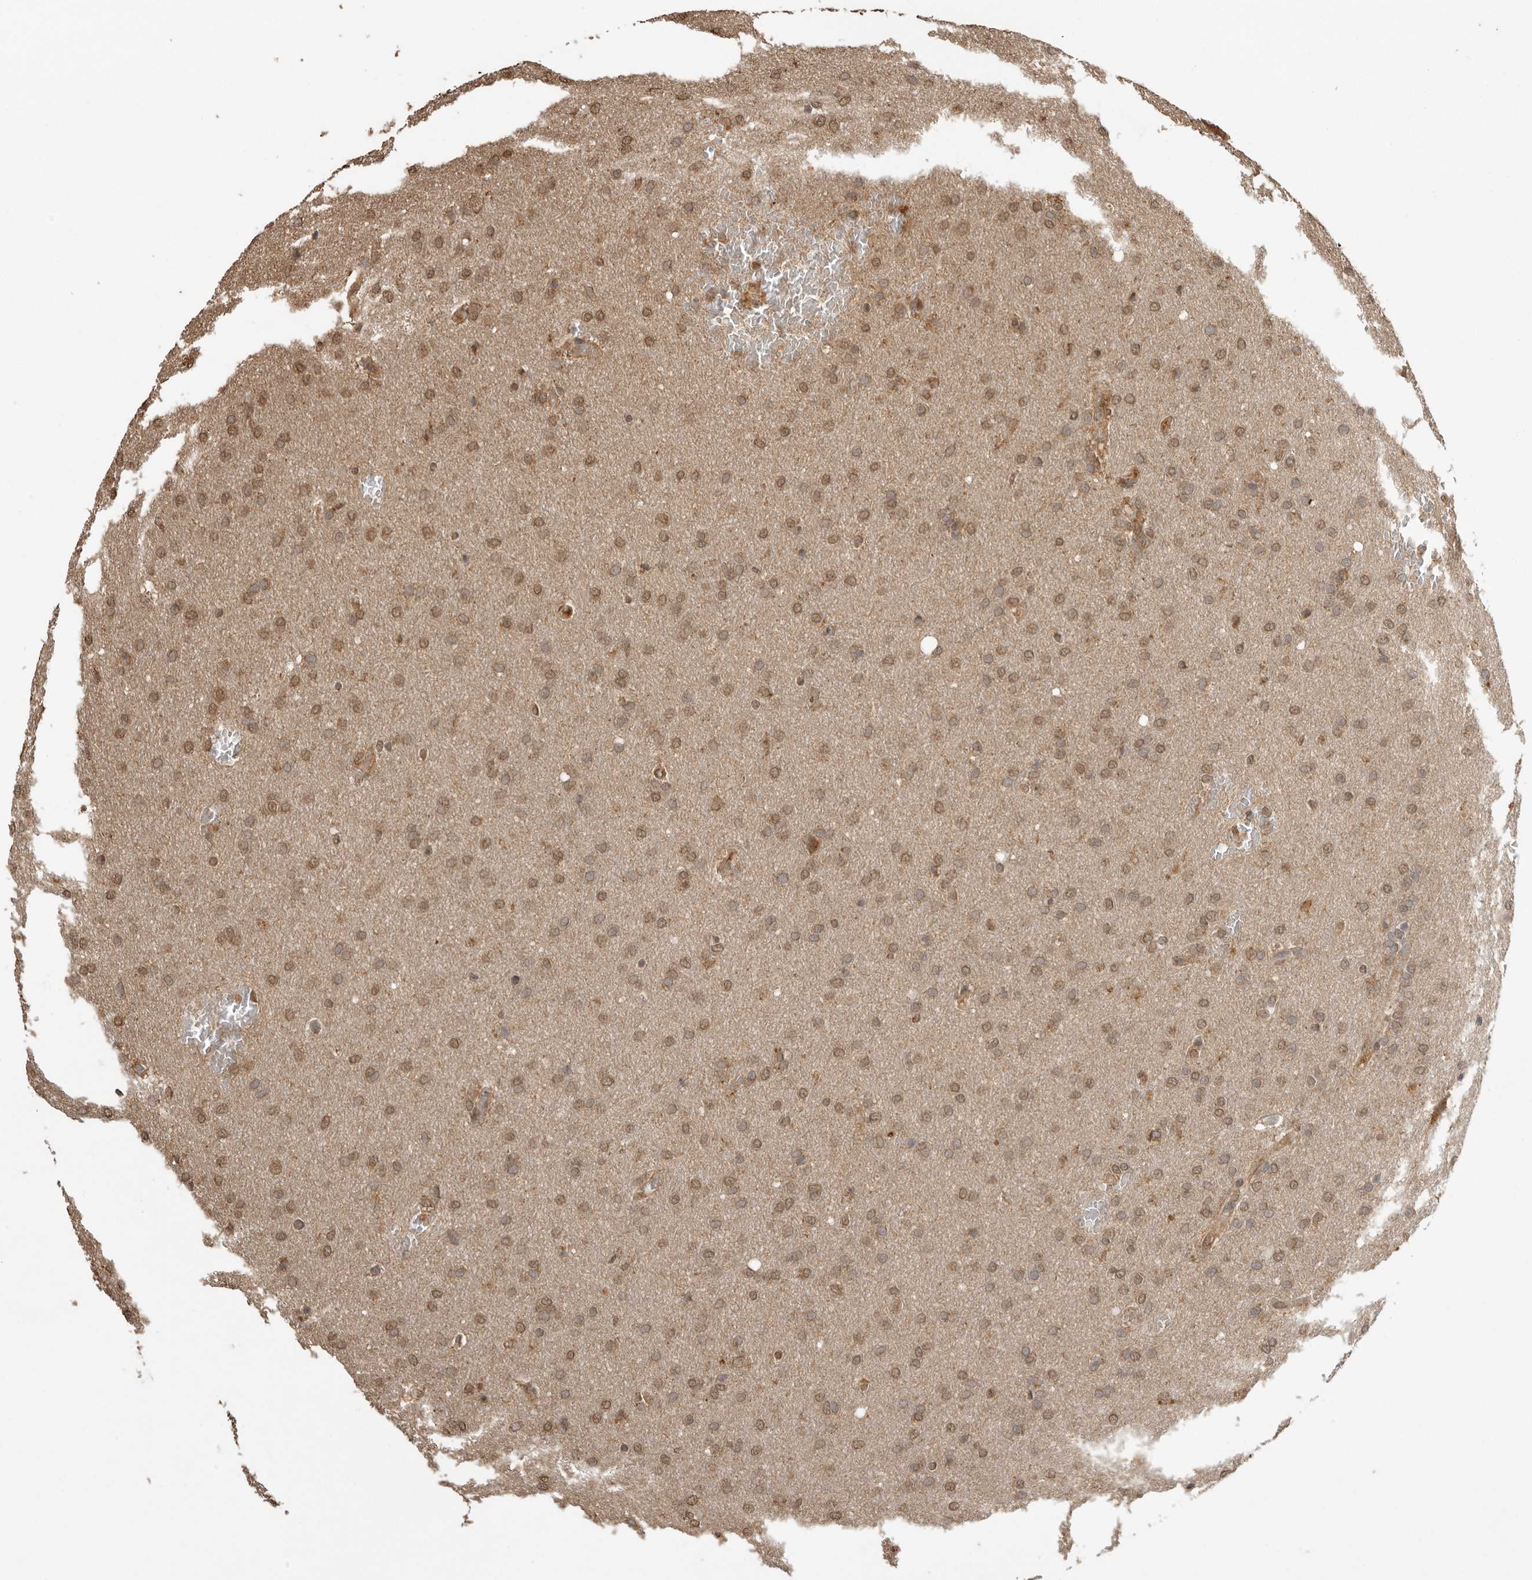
{"staining": {"intensity": "moderate", "quantity": ">75%", "location": "cytoplasmic/membranous"}, "tissue": "glioma", "cell_type": "Tumor cells", "image_type": "cancer", "snomed": [{"axis": "morphology", "description": "Glioma, malignant, Low grade"}, {"axis": "topography", "description": "Brain"}], "caption": "A high-resolution image shows immunohistochemistry (IHC) staining of glioma, which shows moderate cytoplasmic/membranous expression in approximately >75% of tumor cells. The staining was performed using DAB (3,3'-diaminobenzidine), with brown indicating positive protein expression. Nuclei are stained blue with hematoxylin.", "gene": "JAG2", "patient": {"sex": "female", "age": 37}}